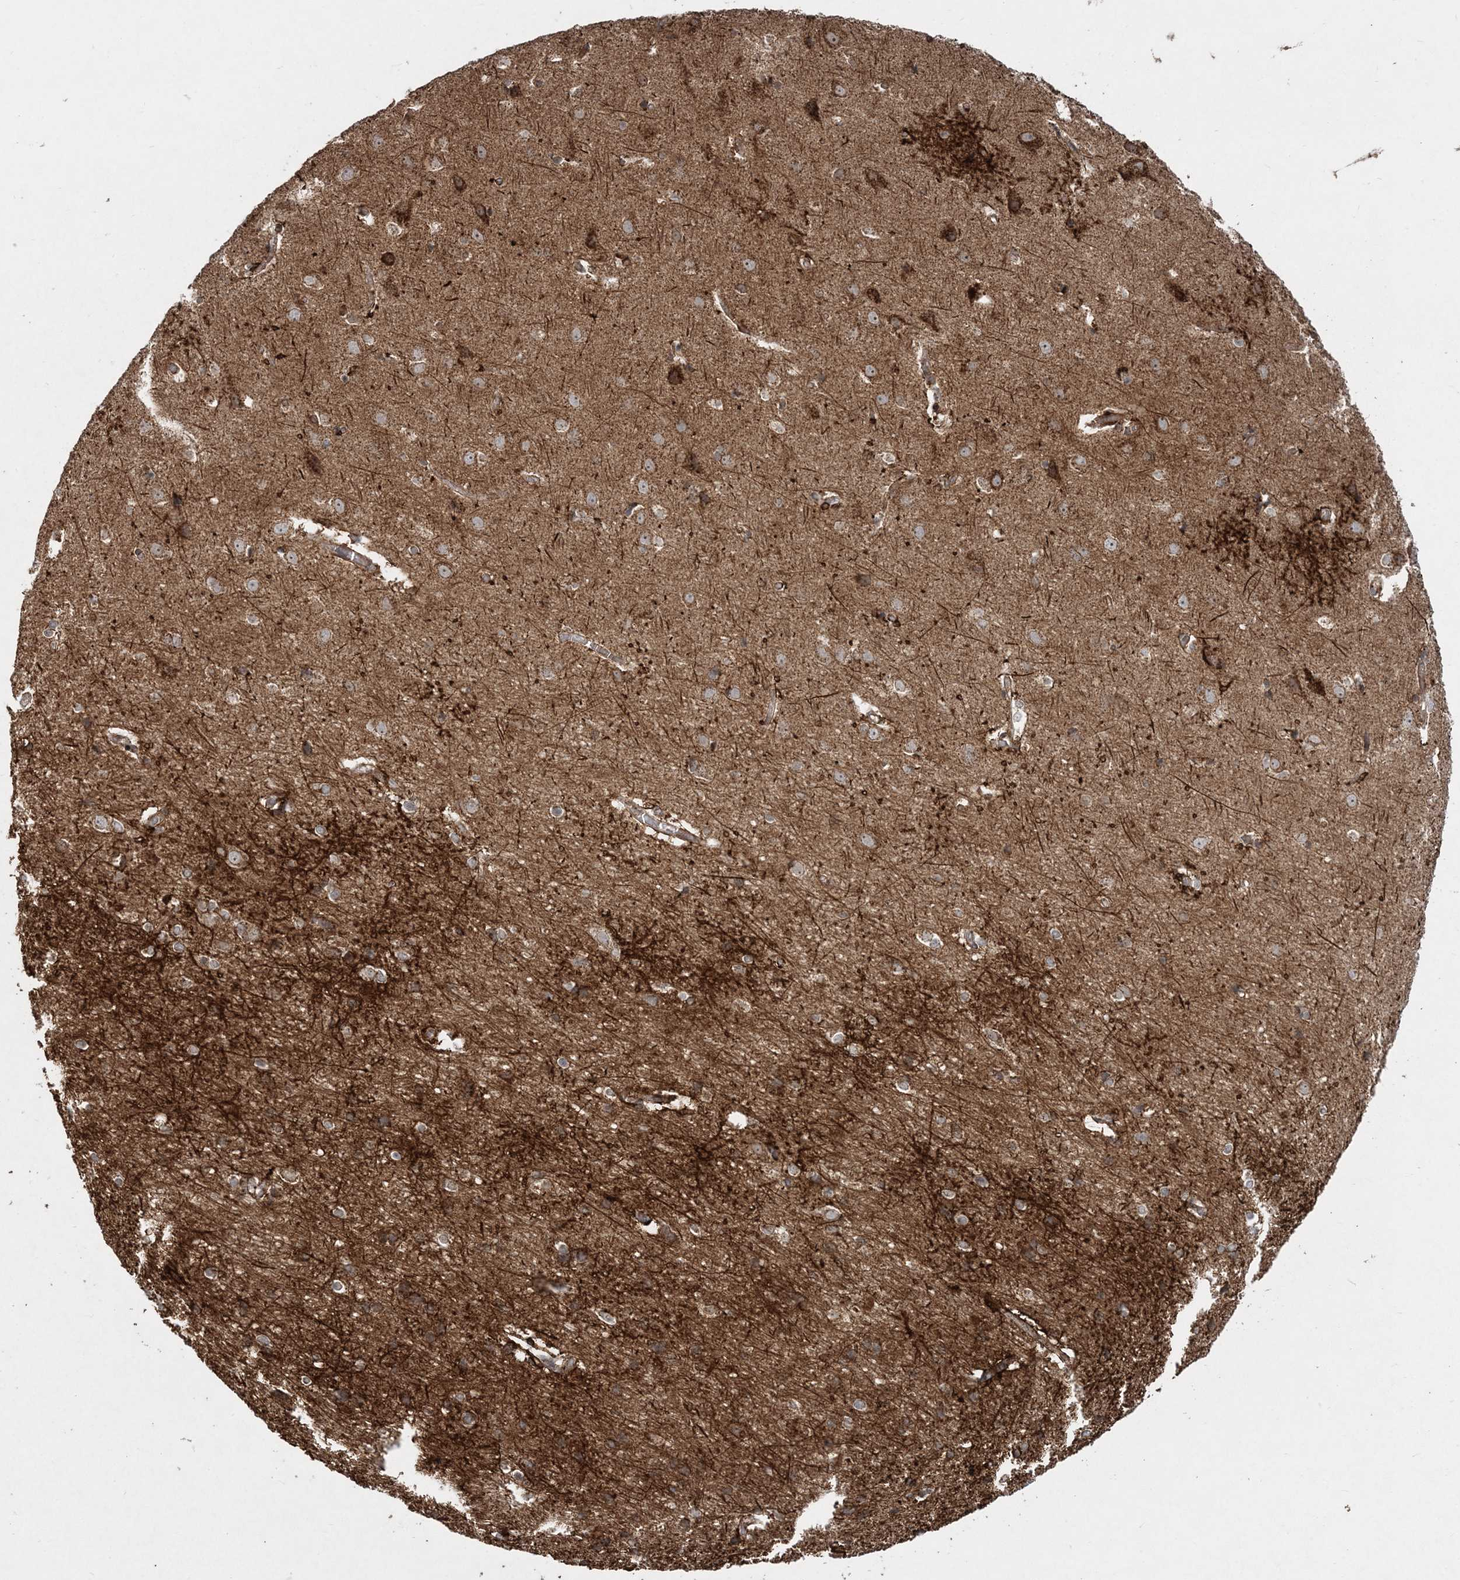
{"staining": {"intensity": "weak", "quantity": ">75%", "location": "cytoplasmic/membranous"}, "tissue": "cerebral cortex", "cell_type": "Endothelial cells", "image_type": "normal", "snomed": [{"axis": "morphology", "description": "Normal tissue, NOS"}, {"axis": "topography", "description": "Cerebral cortex"}], "caption": "A histopathology image of cerebral cortex stained for a protein reveals weak cytoplasmic/membranous brown staining in endothelial cells.", "gene": "LRPPRC", "patient": {"sex": "male", "age": 54}}